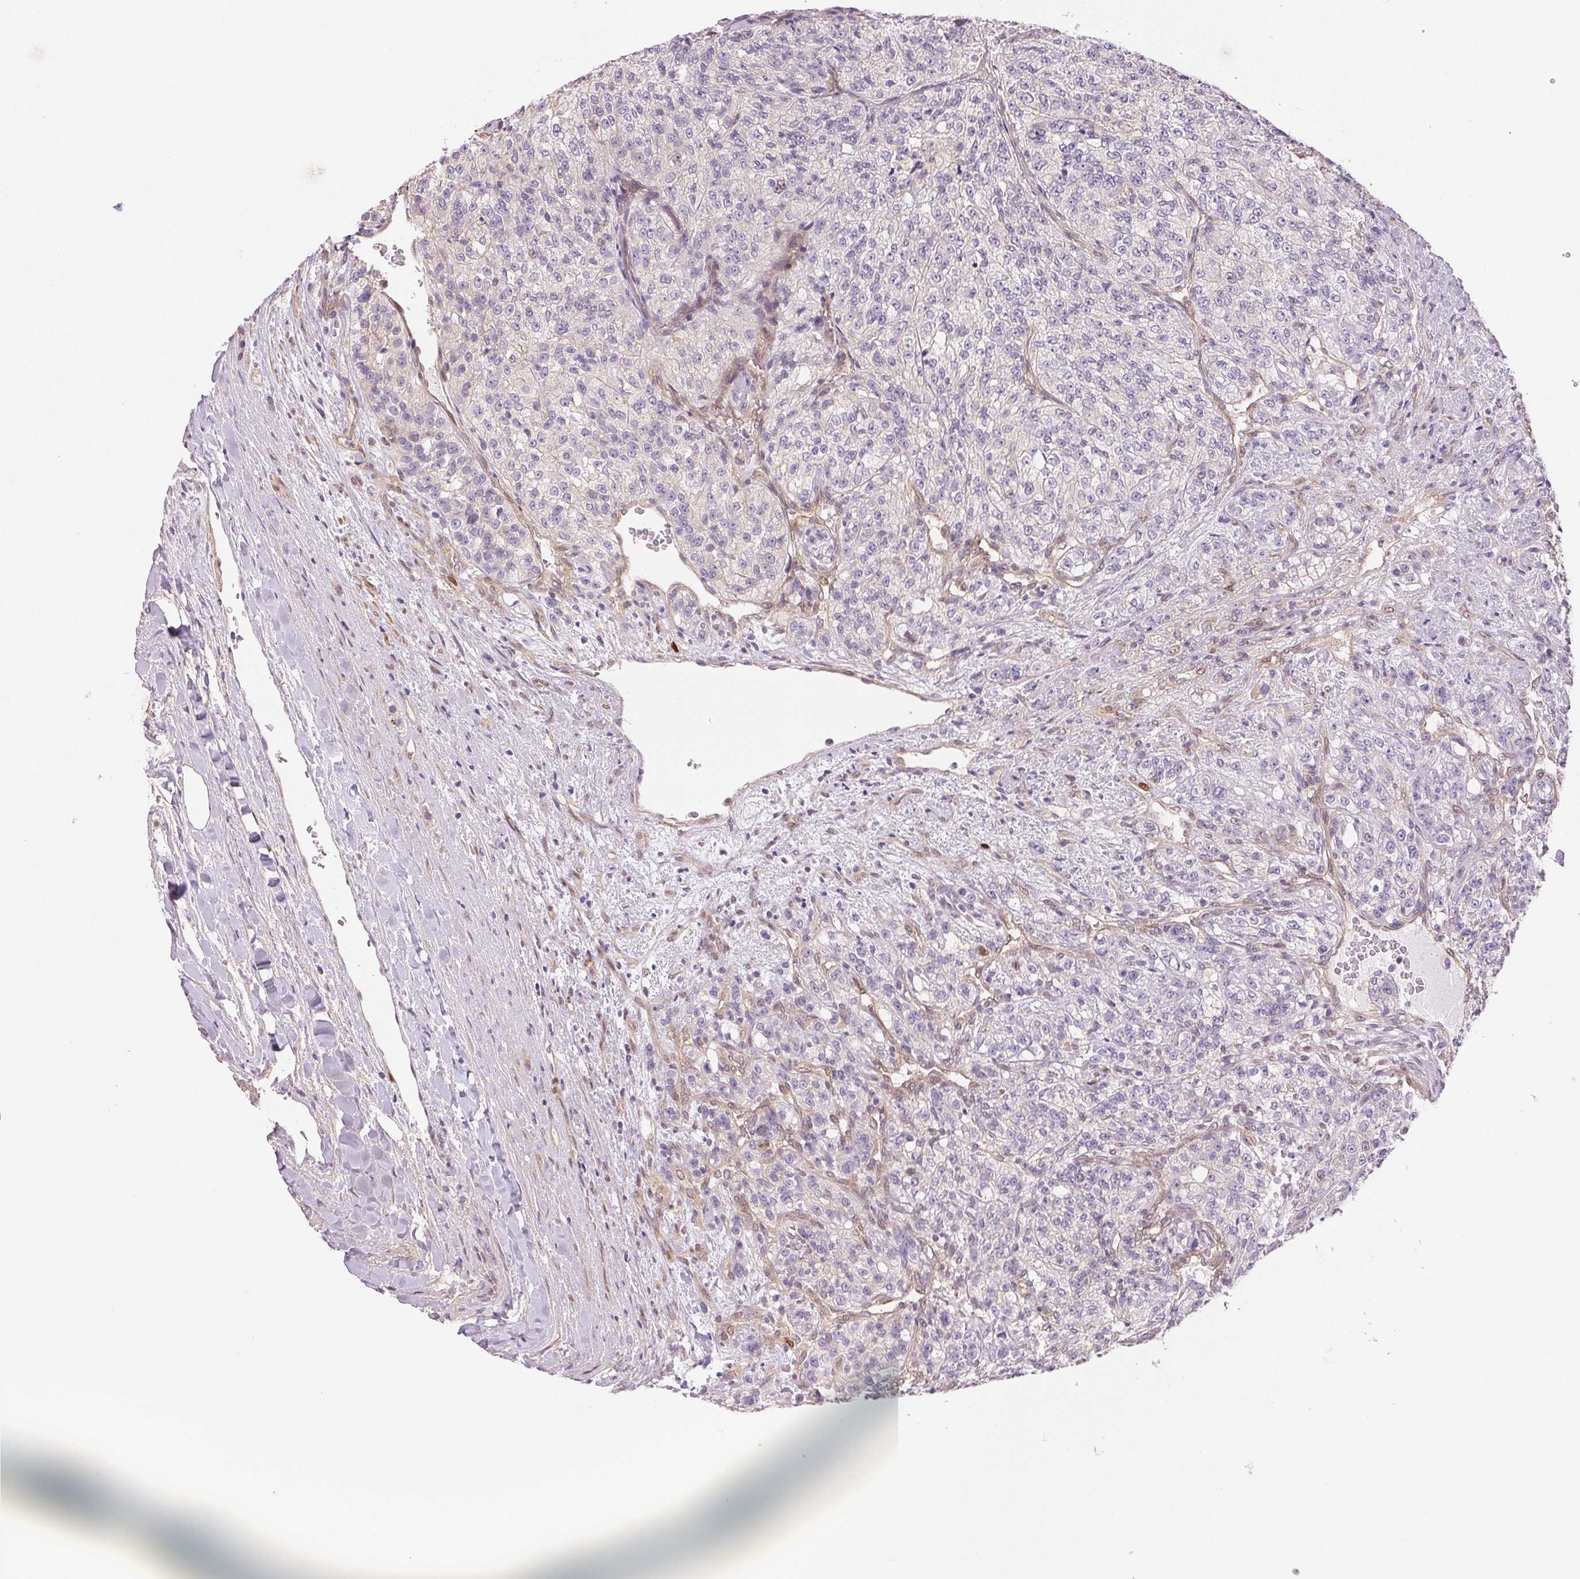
{"staining": {"intensity": "negative", "quantity": "none", "location": "none"}, "tissue": "renal cancer", "cell_type": "Tumor cells", "image_type": "cancer", "snomed": [{"axis": "morphology", "description": "Adenocarcinoma, NOS"}, {"axis": "topography", "description": "Kidney"}], "caption": "Immunohistochemistry photomicrograph of human adenocarcinoma (renal) stained for a protein (brown), which shows no staining in tumor cells.", "gene": "SMTN", "patient": {"sex": "female", "age": 63}}